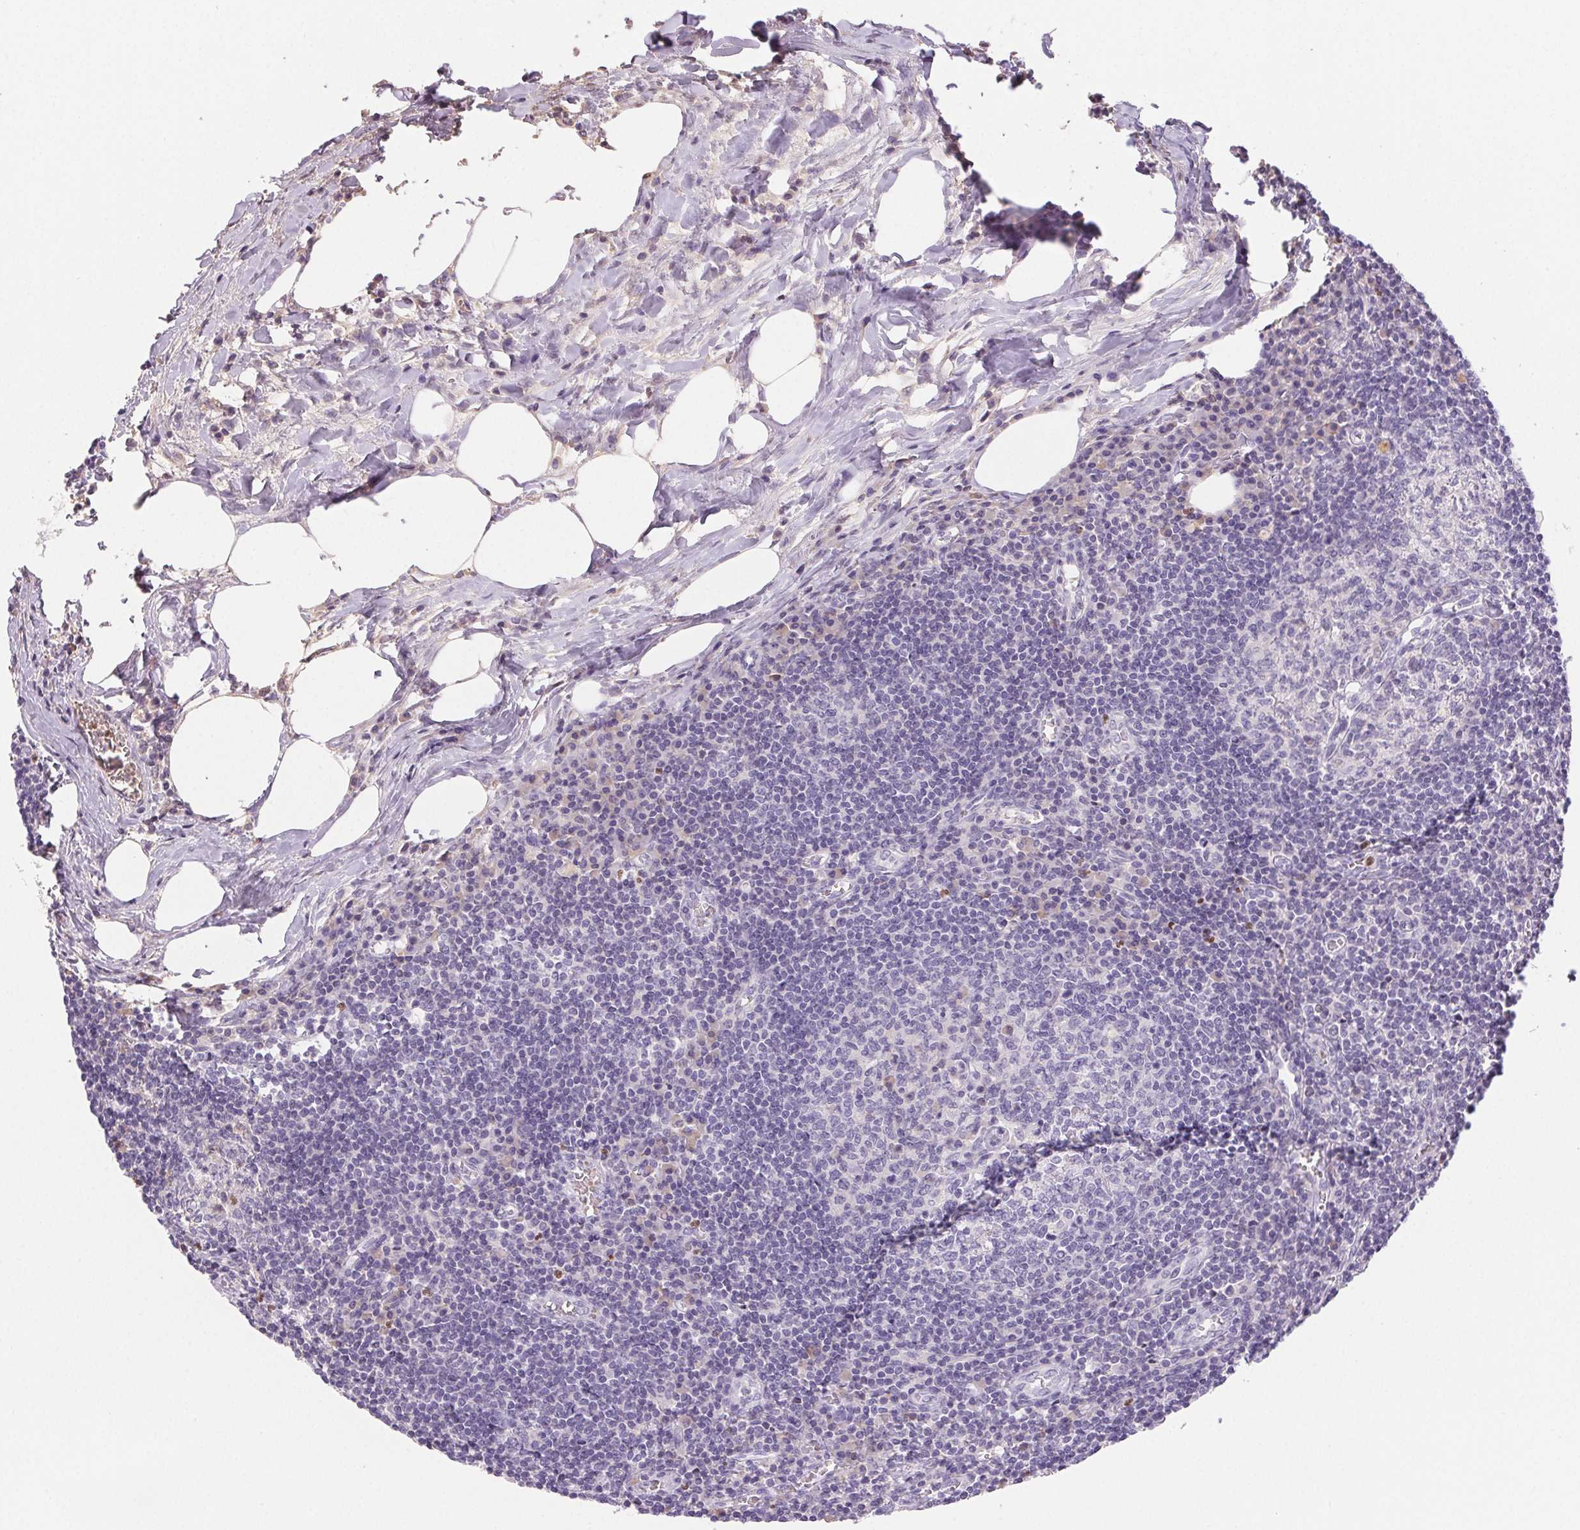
{"staining": {"intensity": "negative", "quantity": "none", "location": "none"}, "tissue": "lymph node", "cell_type": "Germinal center cells", "image_type": "normal", "snomed": [{"axis": "morphology", "description": "Normal tissue, NOS"}, {"axis": "topography", "description": "Lymph node"}], "caption": "DAB immunohistochemical staining of normal human lymph node shows no significant staining in germinal center cells. The staining is performed using DAB (3,3'-diaminobenzidine) brown chromogen with nuclei counter-stained in using hematoxylin.", "gene": "PADI4", "patient": {"sex": "male", "age": 67}}